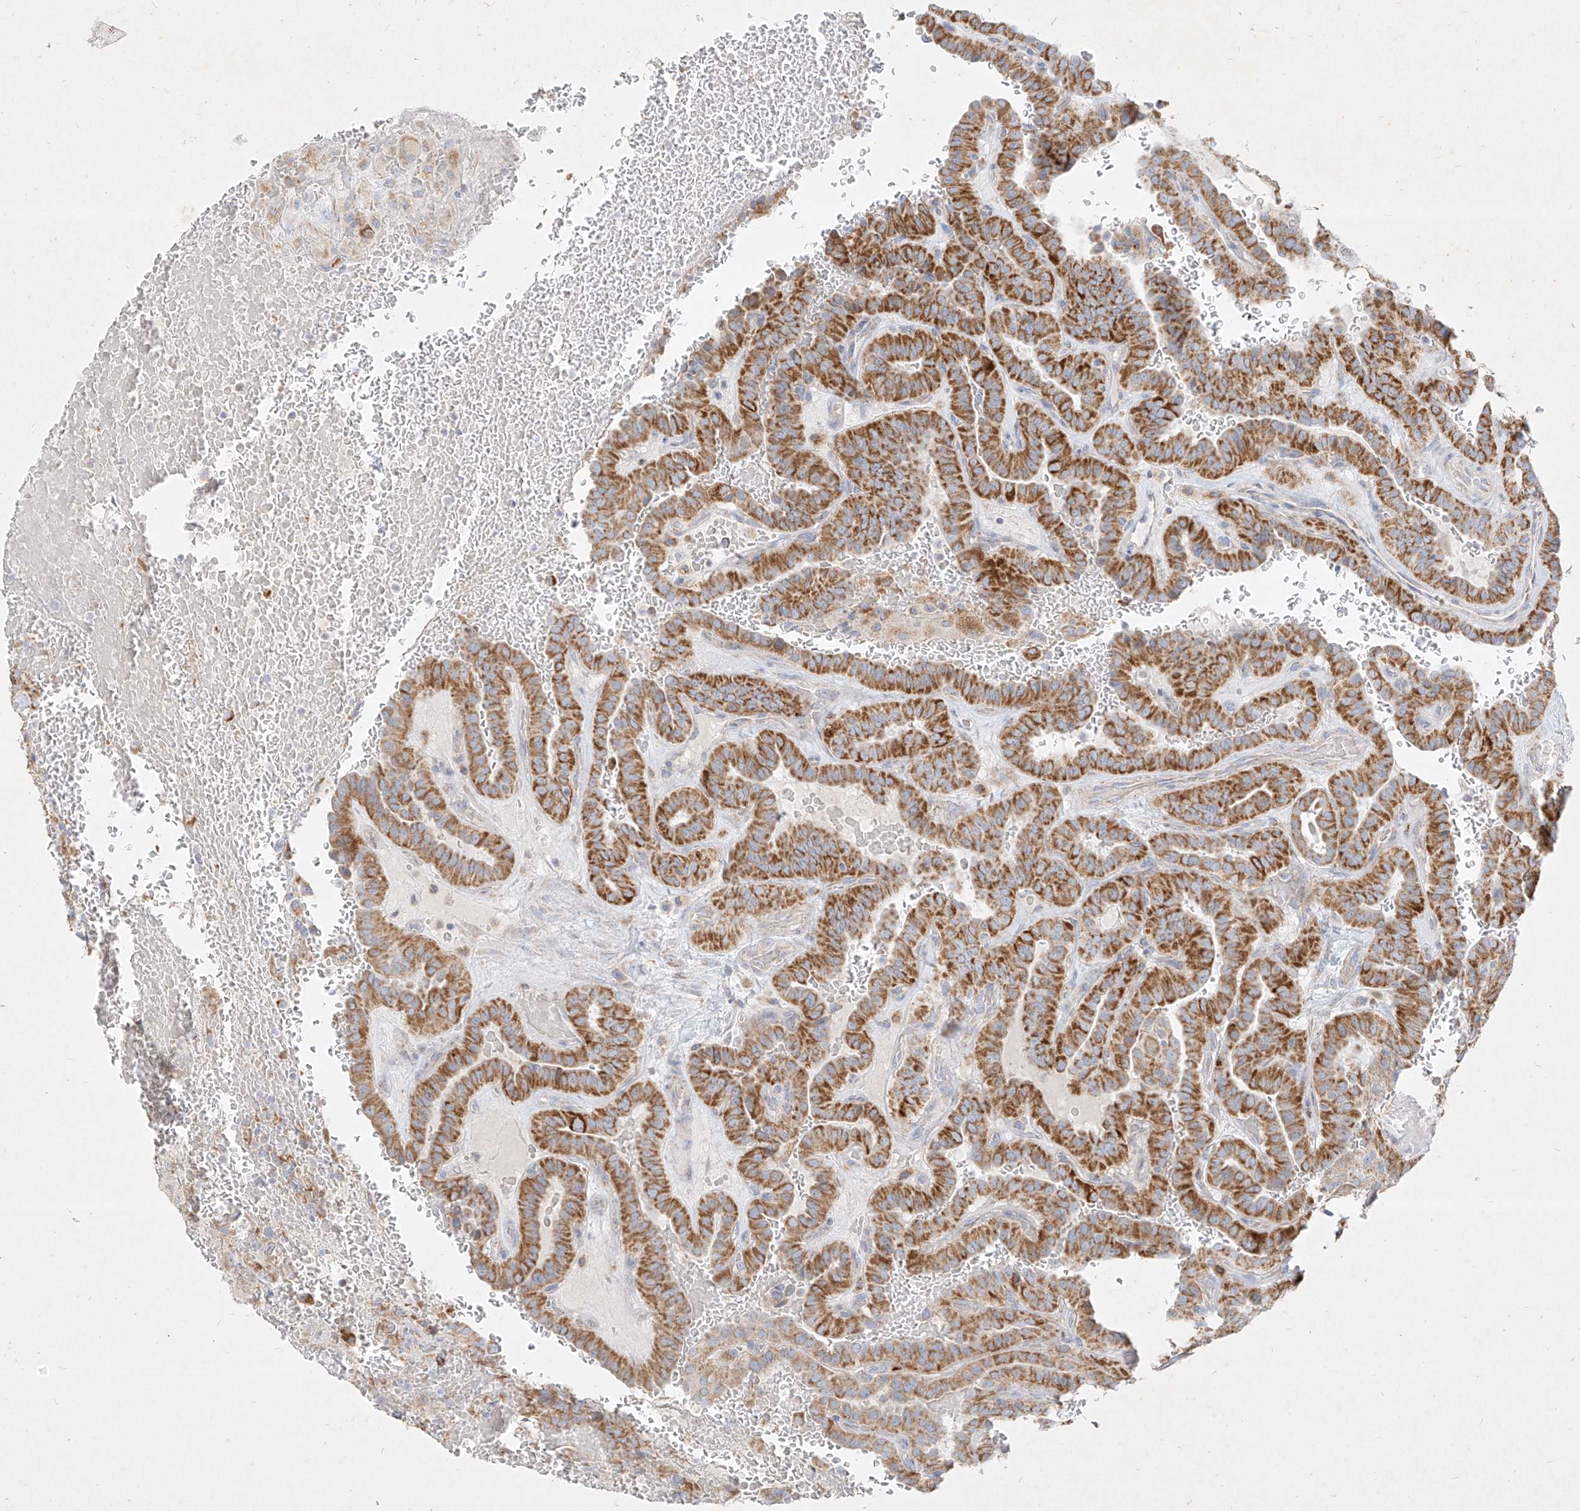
{"staining": {"intensity": "strong", "quantity": ">75%", "location": "cytoplasmic/membranous"}, "tissue": "thyroid cancer", "cell_type": "Tumor cells", "image_type": "cancer", "snomed": [{"axis": "morphology", "description": "Papillary adenocarcinoma, NOS"}, {"axis": "topography", "description": "Thyroid gland"}], "caption": "IHC staining of thyroid cancer, which demonstrates high levels of strong cytoplasmic/membranous positivity in about >75% of tumor cells indicating strong cytoplasmic/membranous protein staining. The staining was performed using DAB (3,3'-diaminobenzidine) (brown) for protein detection and nuclei were counterstained in hematoxylin (blue).", "gene": "MTX2", "patient": {"sex": "male", "age": 77}}